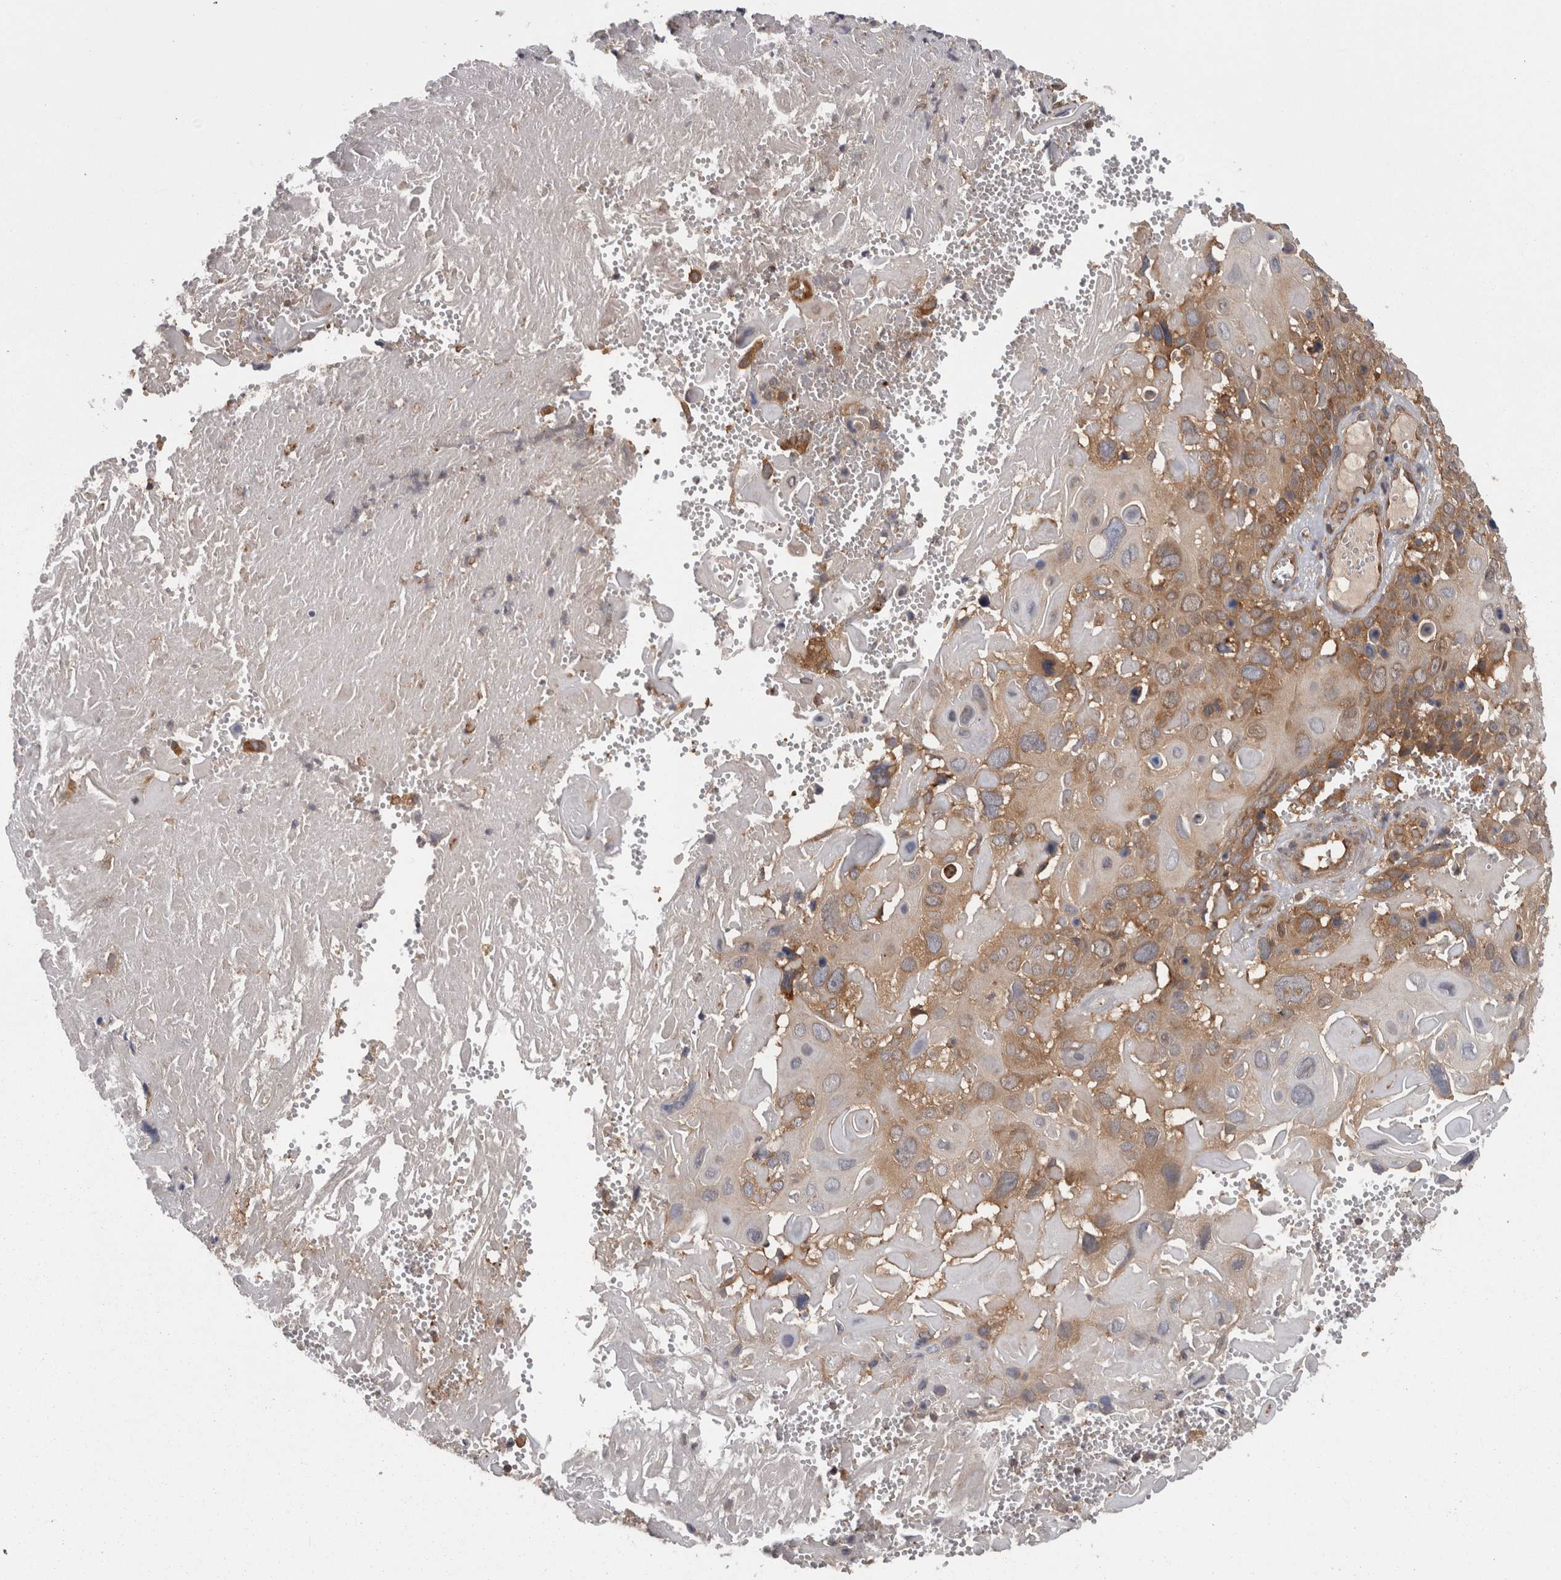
{"staining": {"intensity": "moderate", "quantity": ">75%", "location": "cytoplasmic/membranous"}, "tissue": "cervical cancer", "cell_type": "Tumor cells", "image_type": "cancer", "snomed": [{"axis": "morphology", "description": "Squamous cell carcinoma, NOS"}, {"axis": "topography", "description": "Cervix"}], "caption": "The micrograph shows a brown stain indicating the presence of a protein in the cytoplasmic/membranous of tumor cells in cervical cancer (squamous cell carcinoma).", "gene": "SMCR8", "patient": {"sex": "female", "age": 74}}